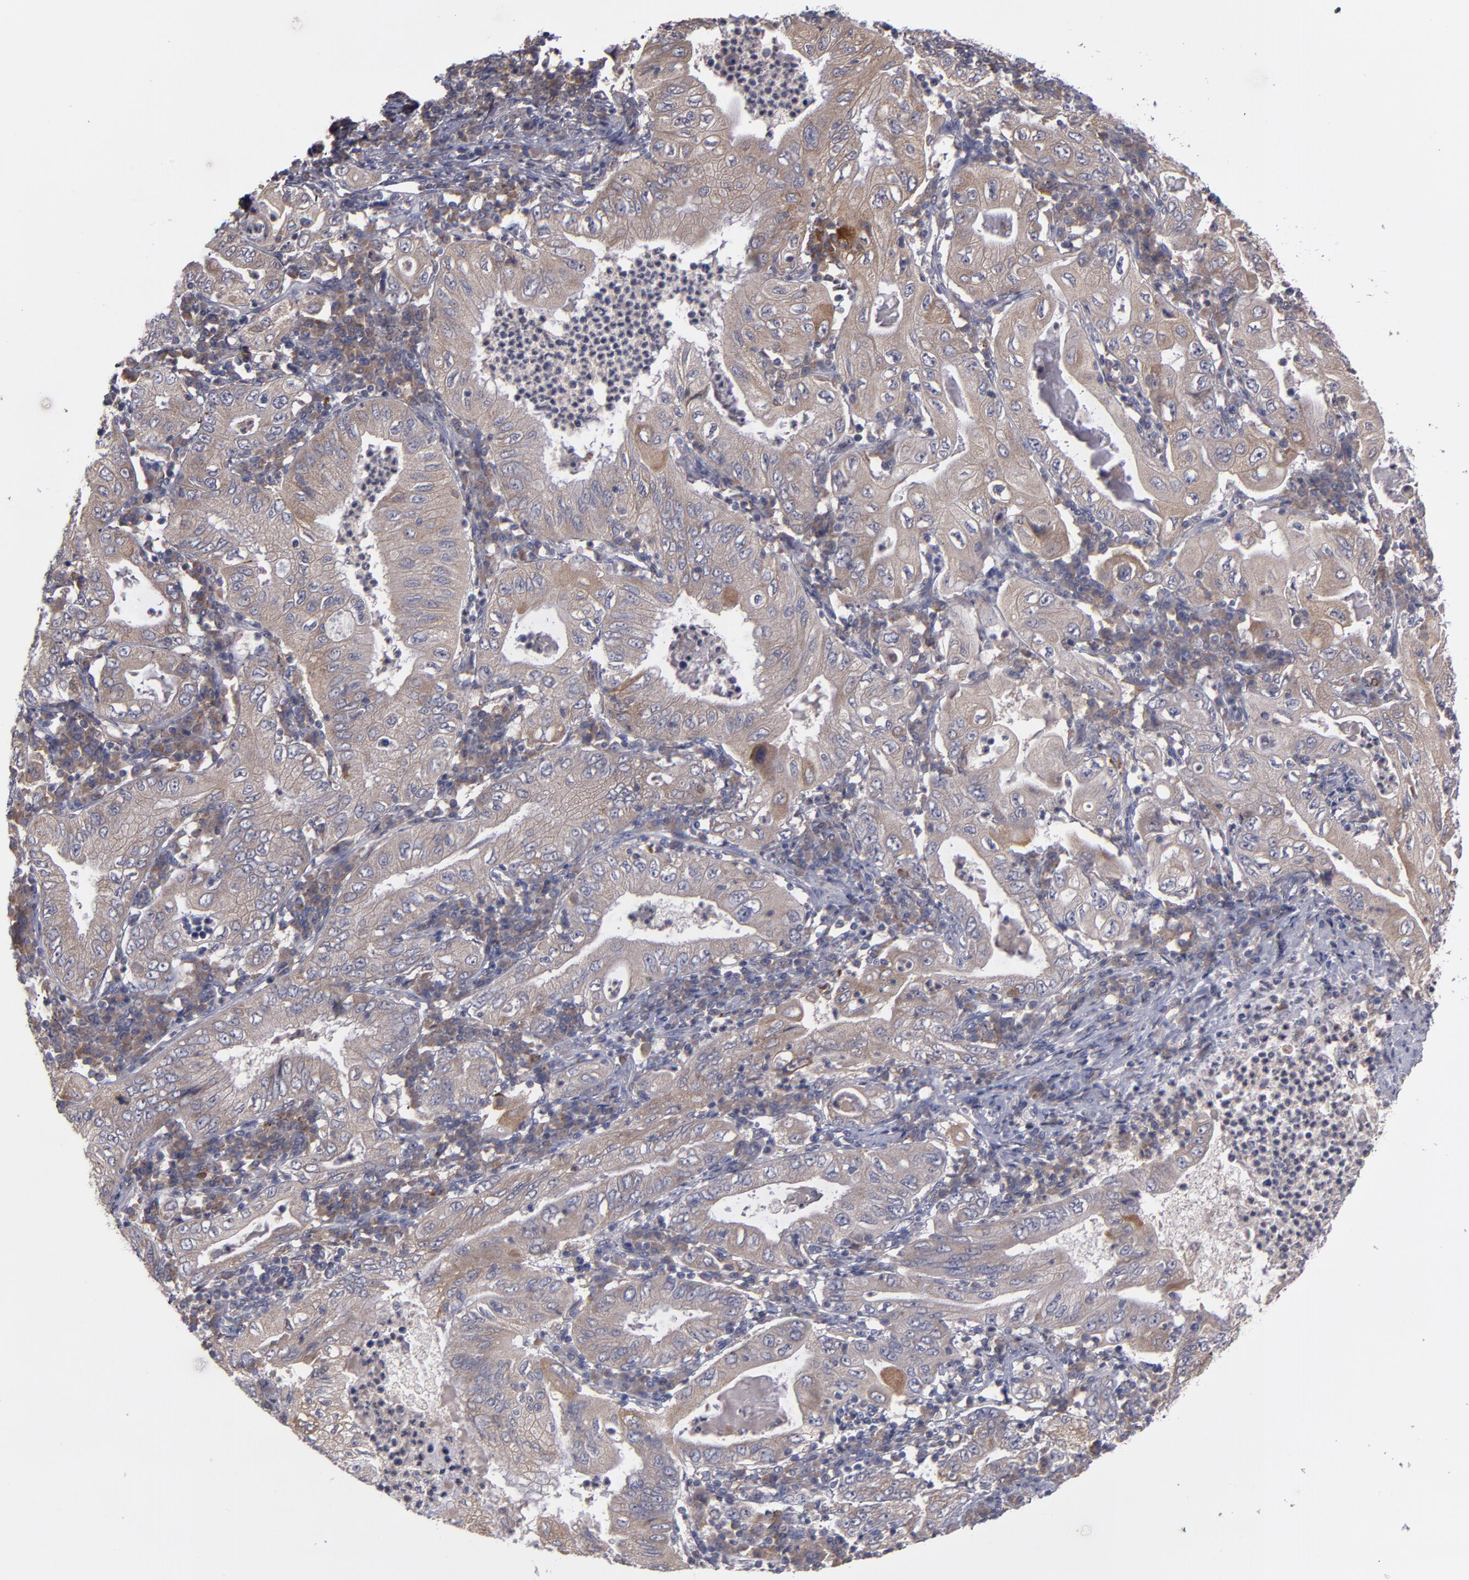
{"staining": {"intensity": "weak", "quantity": ">75%", "location": "cytoplasmic/membranous"}, "tissue": "stomach cancer", "cell_type": "Tumor cells", "image_type": "cancer", "snomed": [{"axis": "morphology", "description": "Normal tissue, NOS"}, {"axis": "morphology", "description": "Adenocarcinoma, NOS"}, {"axis": "topography", "description": "Esophagus"}, {"axis": "topography", "description": "Stomach, upper"}, {"axis": "topography", "description": "Peripheral nerve tissue"}], "caption": "Immunohistochemical staining of stomach adenocarcinoma exhibits low levels of weak cytoplasmic/membranous staining in about >75% of tumor cells. (DAB (3,3'-diaminobenzidine) IHC with brightfield microscopy, high magnification).", "gene": "MMP11", "patient": {"sex": "male", "age": 62}}